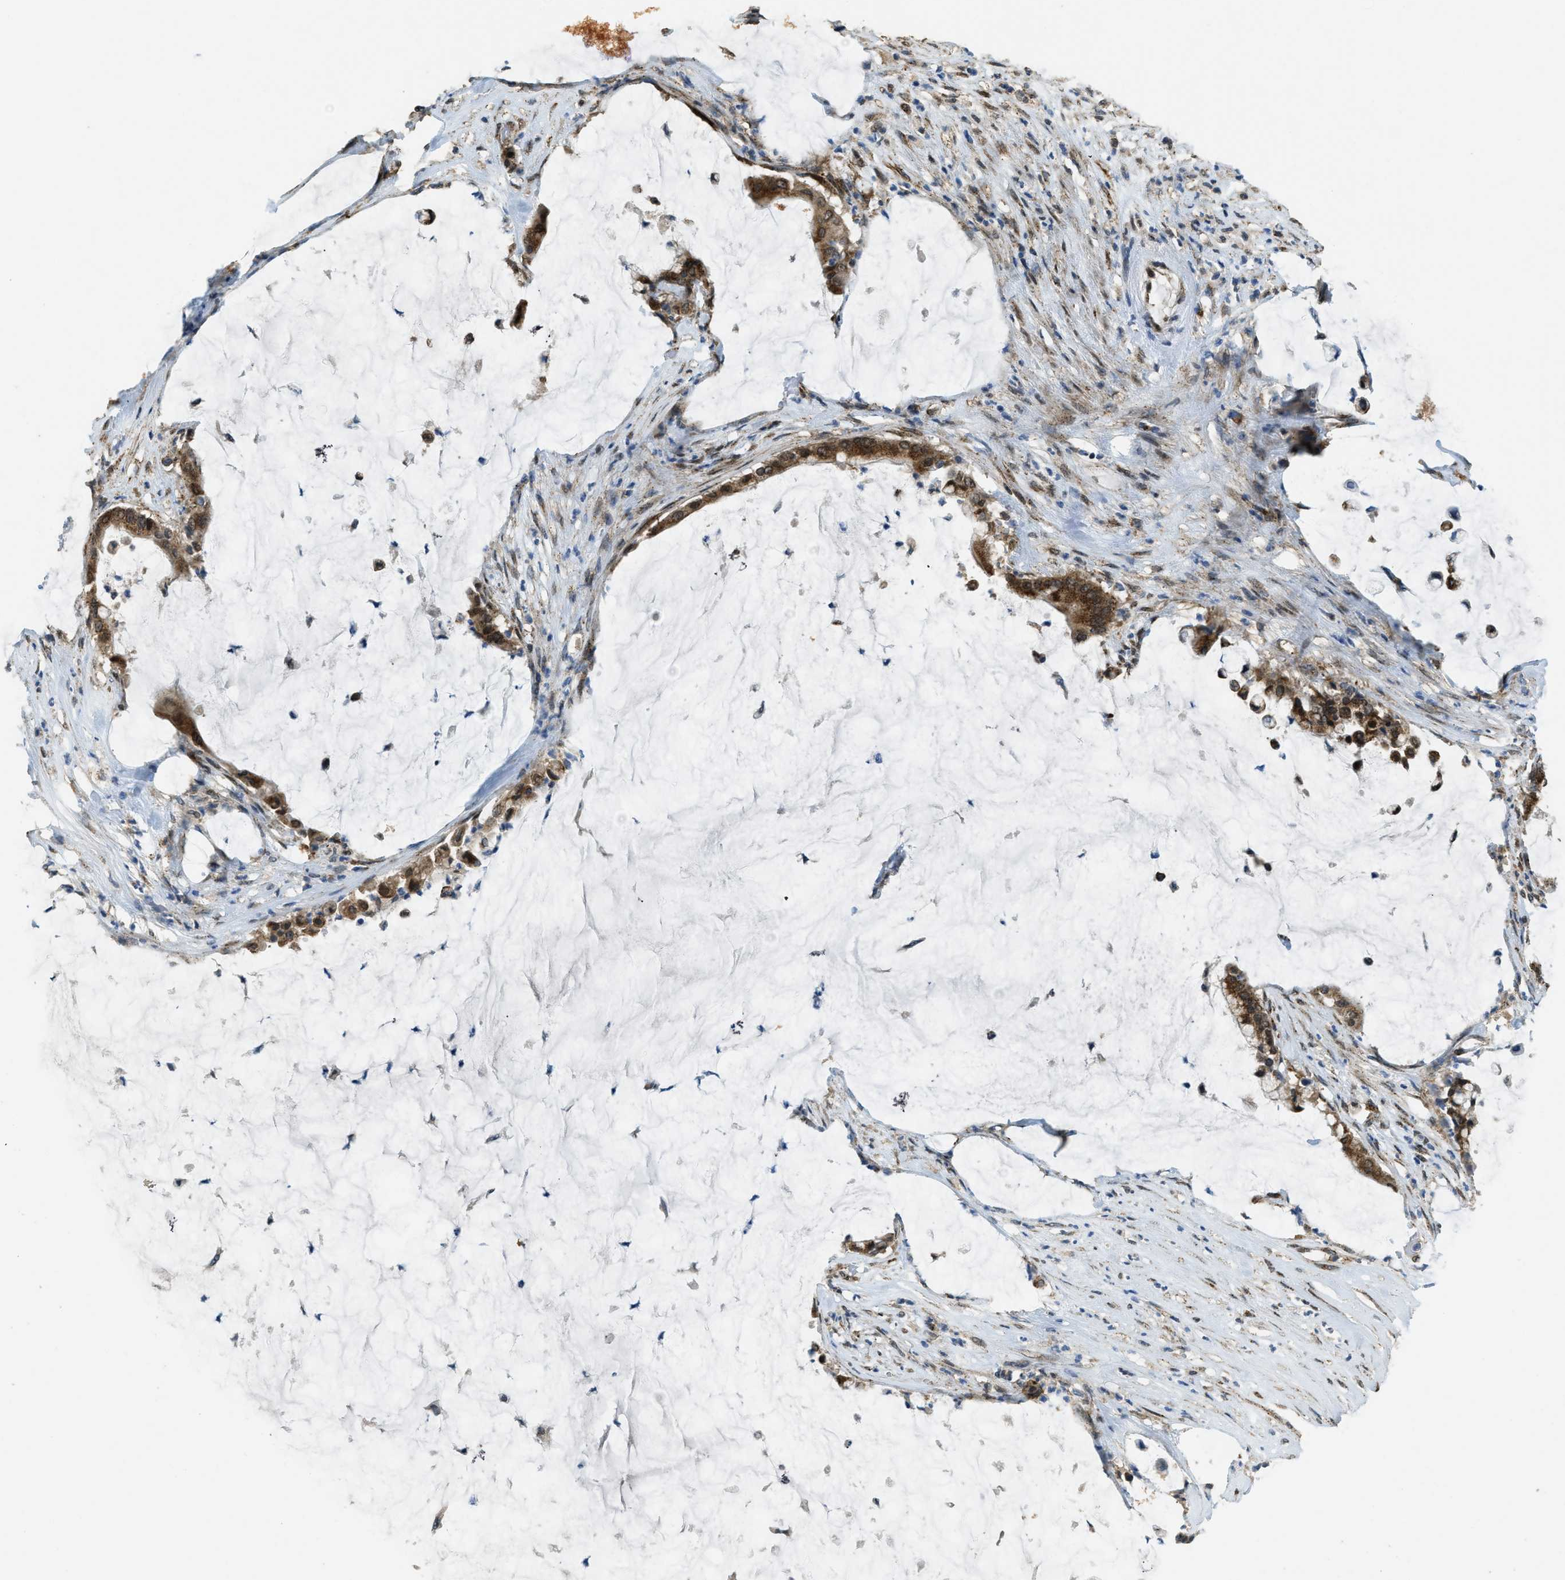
{"staining": {"intensity": "moderate", "quantity": ">75%", "location": "cytoplasmic/membranous"}, "tissue": "pancreatic cancer", "cell_type": "Tumor cells", "image_type": "cancer", "snomed": [{"axis": "morphology", "description": "Adenocarcinoma, NOS"}, {"axis": "topography", "description": "Pancreas"}], "caption": "Immunohistochemistry (IHC) micrograph of human pancreatic cancer stained for a protein (brown), which shows medium levels of moderate cytoplasmic/membranous positivity in approximately >75% of tumor cells.", "gene": "IPO7", "patient": {"sex": "male", "age": 41}}